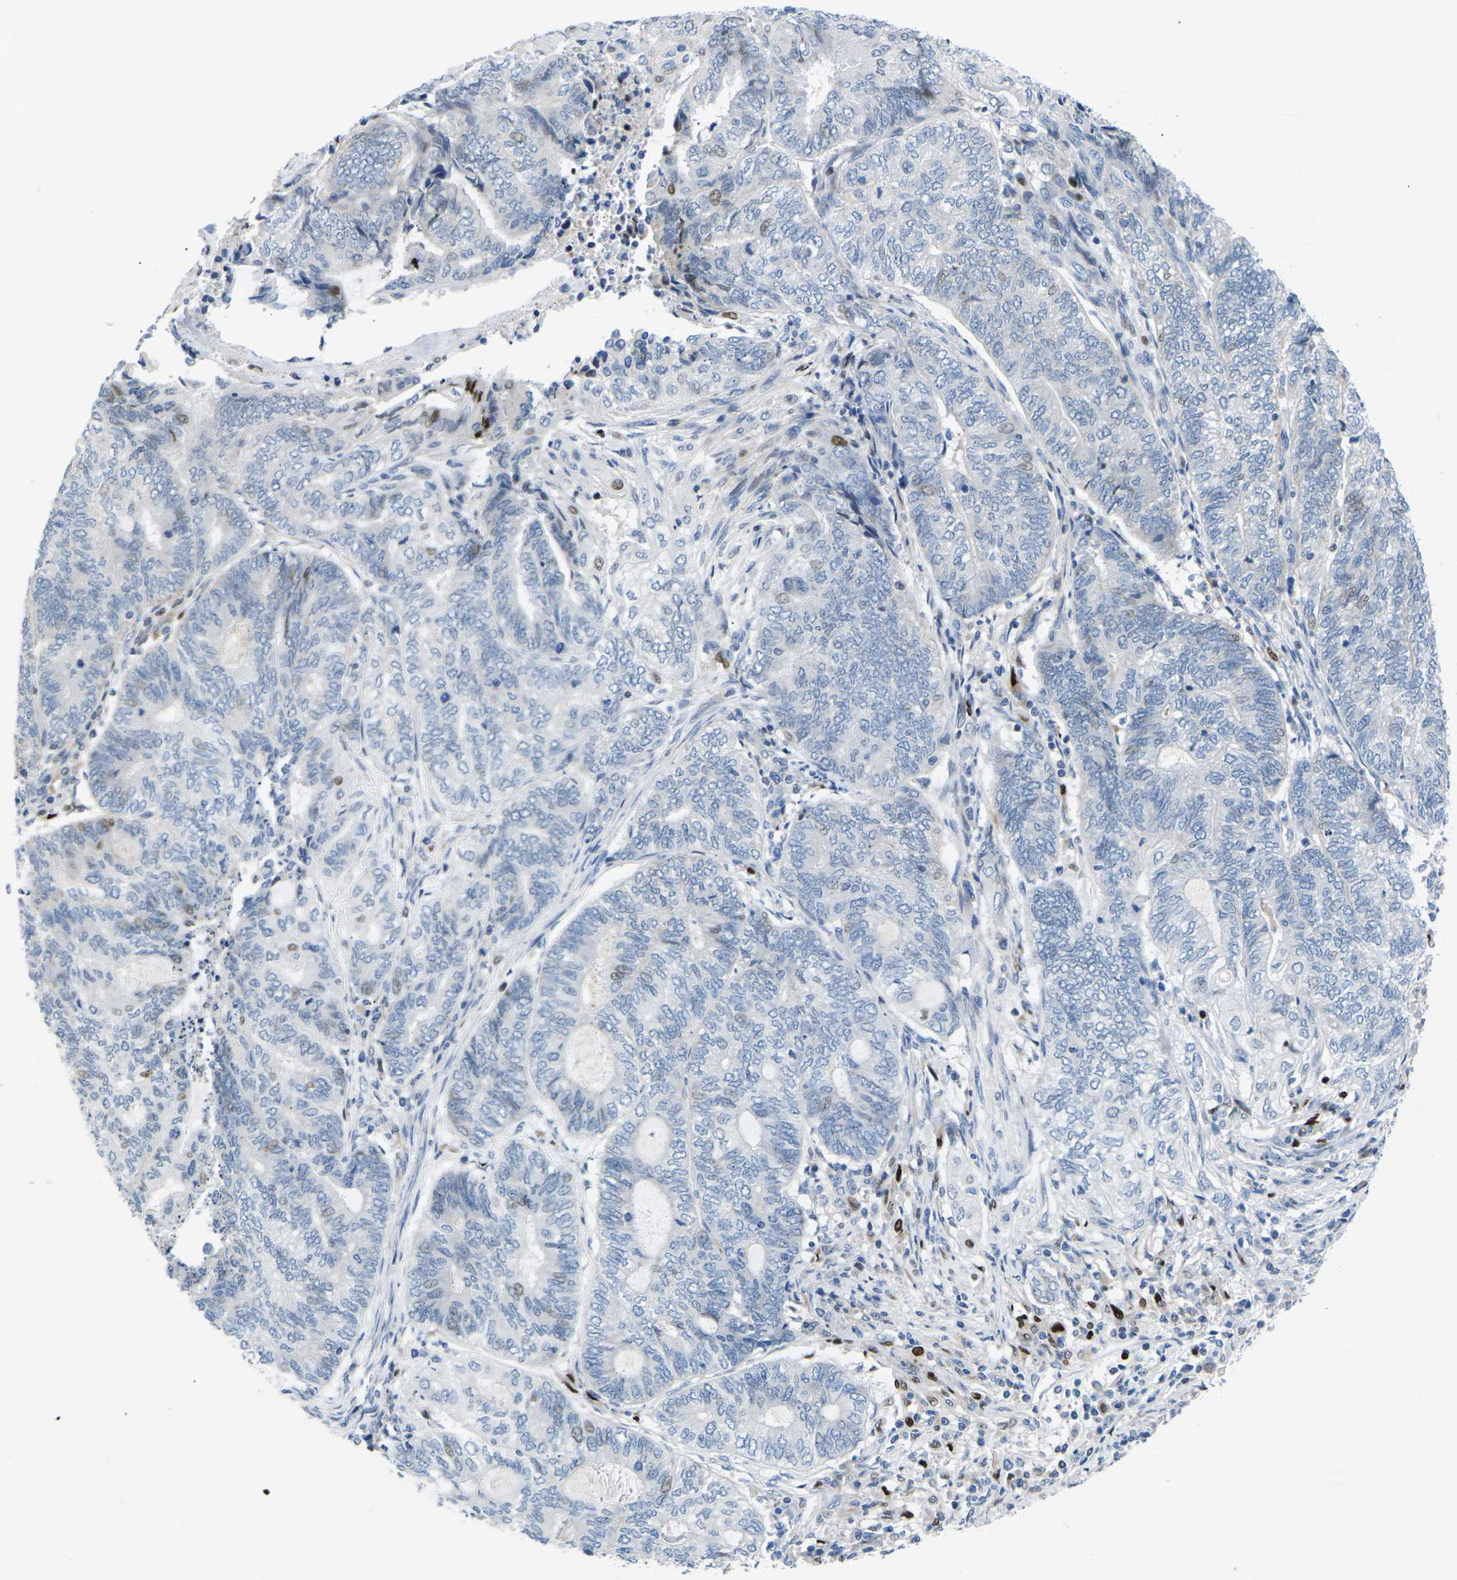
{"staining": {"intensity": "moderate", "quantity": "<25%", "location": "nuclear"}, "tissue": "endometrial cancer", "cell_type": "Tumor cells", "image_type": "cancer", "snomed": [{"axis": "morphology", "description": "Adenocarcinoma, NOS"}, {"axis": "topography", "description": "Uterus"}, {"axis": "topography", "description": "Endometrium"}], "caption": "Human endometrial cancer (adenocarcinoma) stained for a protein (brown) demonstrates moderate nuclear positive positivity in about <25% of tumor cells.", "gene": "RPS6KA3", "patient": {"sex": "female", "age": 70}}